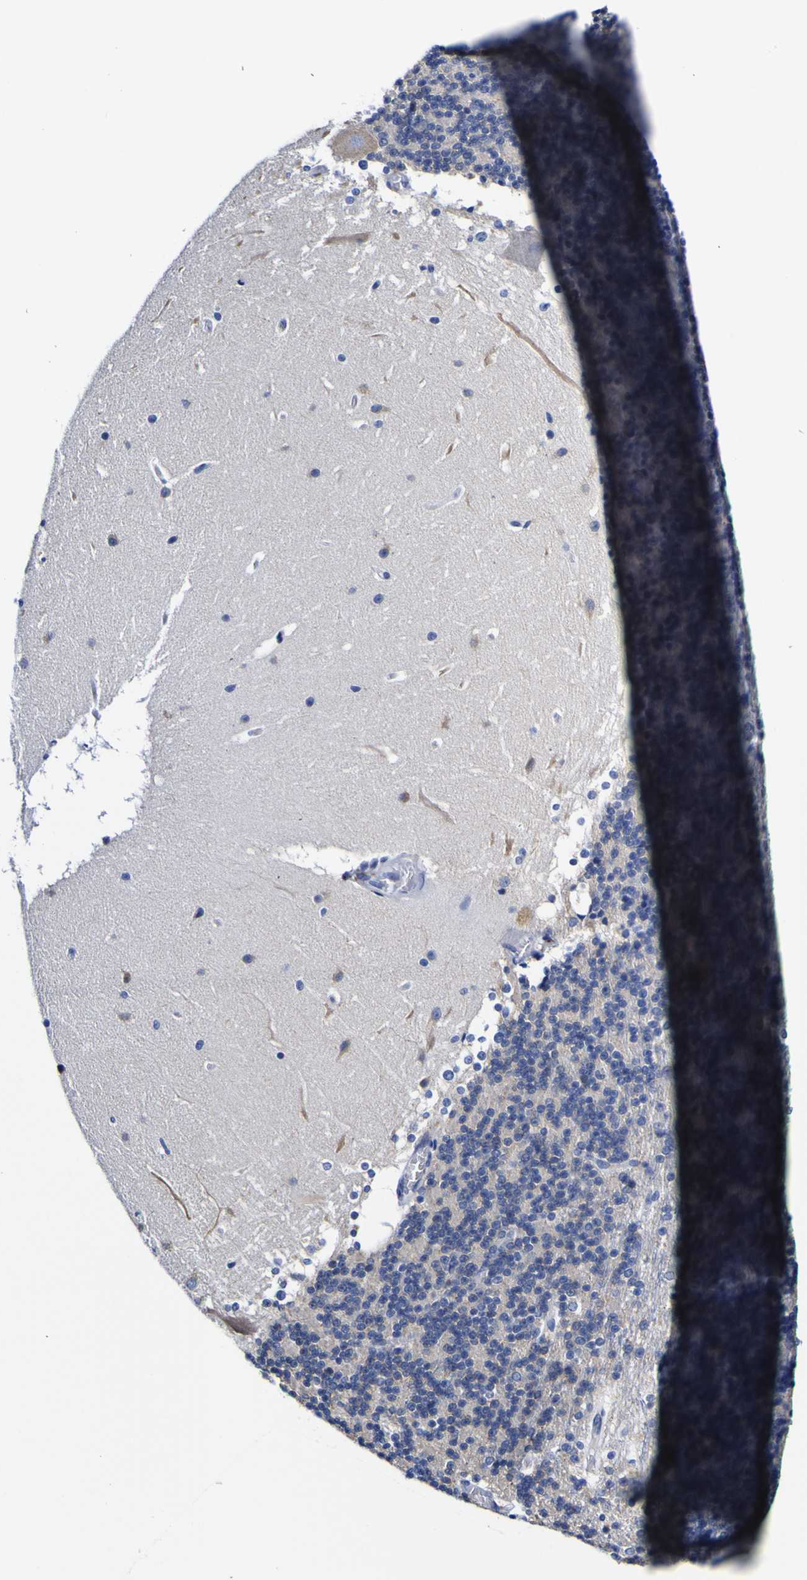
{"staining": {"intensity": "negative", "quantity": "none", "location": "none"}, "tissue": "cerebellum", "cell_type": "Cells in granular layer", "image_type": "normal", "snomed": [{"axis": "morphology", "description": "Normal tissue, NOS"}, {"axis": "topography", "description": "Cerebellum"}], "caption": "Micrograph shows no protein positivity in cells in granular layer of normal cerebellum. (DAB IHC visualized using brightfield microscopy, high magnification).", "gene": "HLA", "patient": {"sex": "female", "age": 19}}